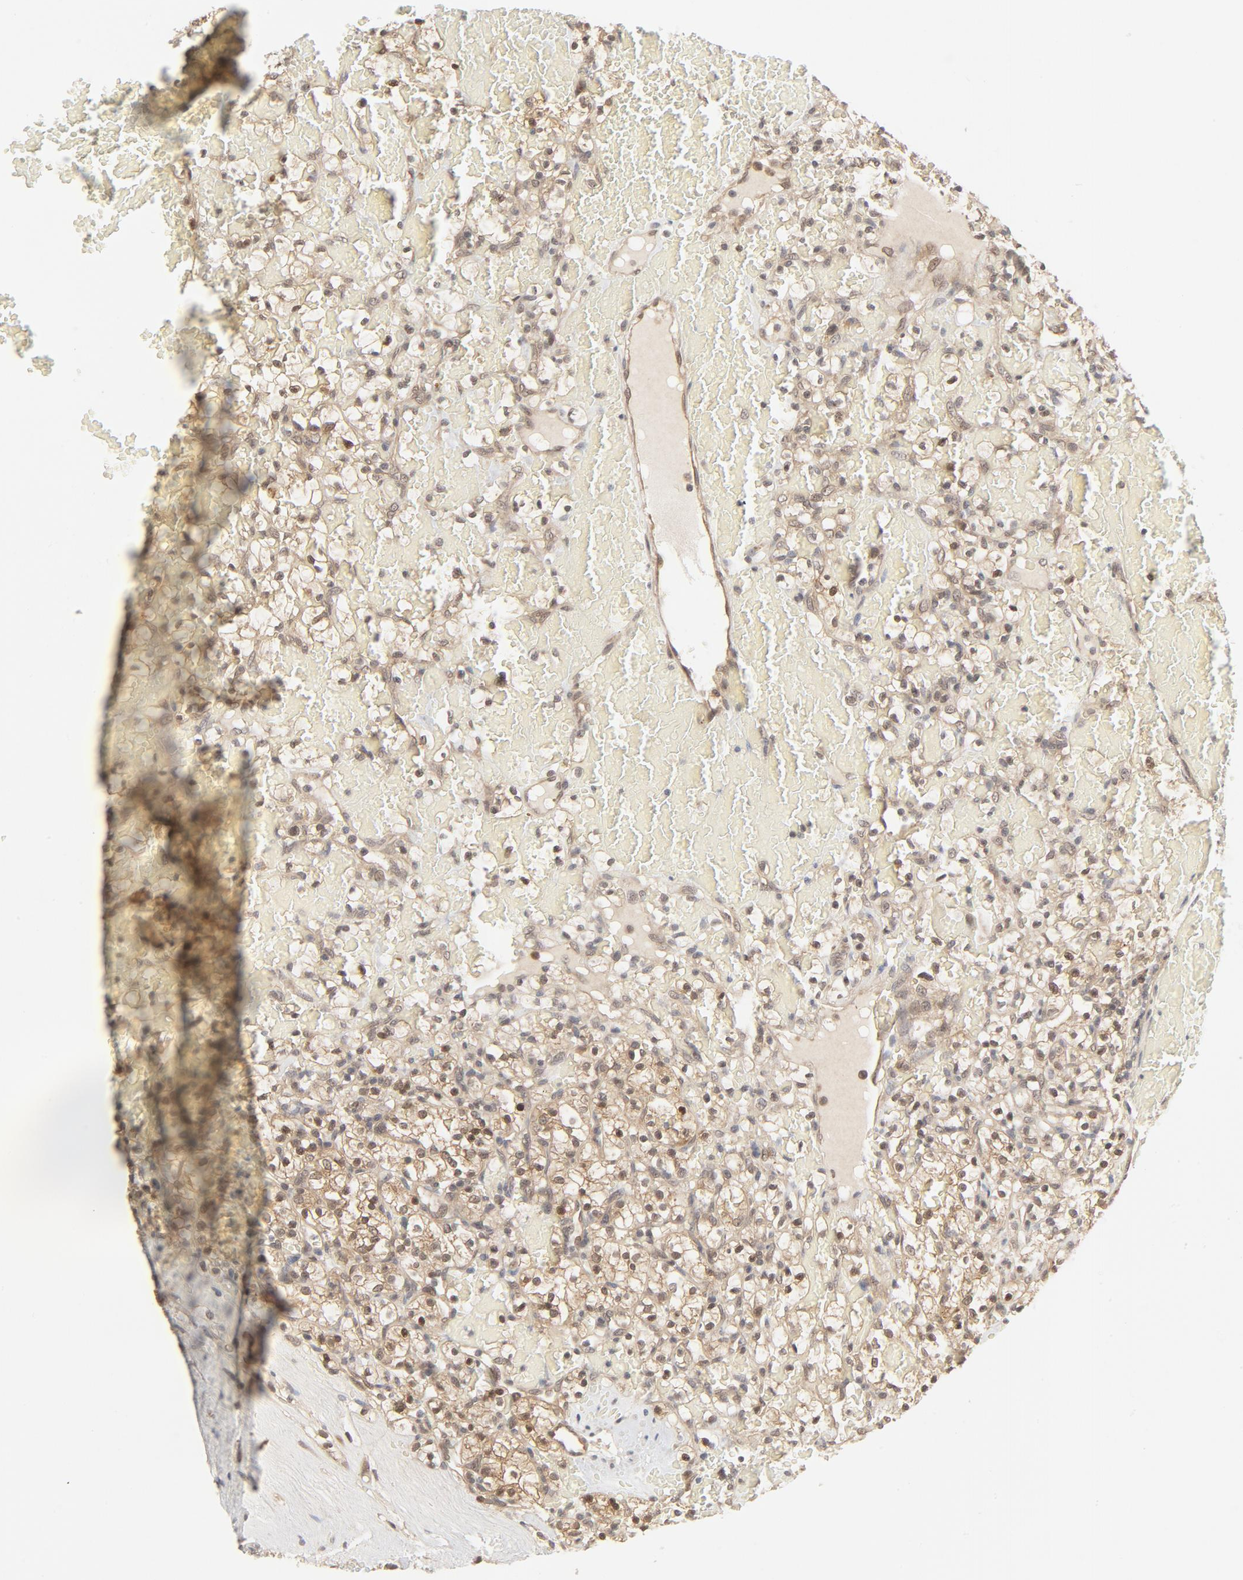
{"staining": {"intensity": "moderate", "quantity": ">75%", "location": "cytoplasmic/membranous,nuclear"}, "tissue": "renal cancer", "cell_type": "Tumor cells", "image_type": "cancer", "snomed": [{"axis": "morphology", "description": "Adenocarcinoma, NOS"}, {"axis": "topography", "description": "Kidney"}], "caption": "Immunohistochemical staining of human adenocarcinoma (renal) displays medium levels of moderate cytoplasmic/membranous and nuclear protein positivity in approximately >75% of tumor cells. (DAB = brown stain, brightfield microscopy at high magnification).", "gene": "NEDD8", "patient": {"sex": "female", "age": 60}}